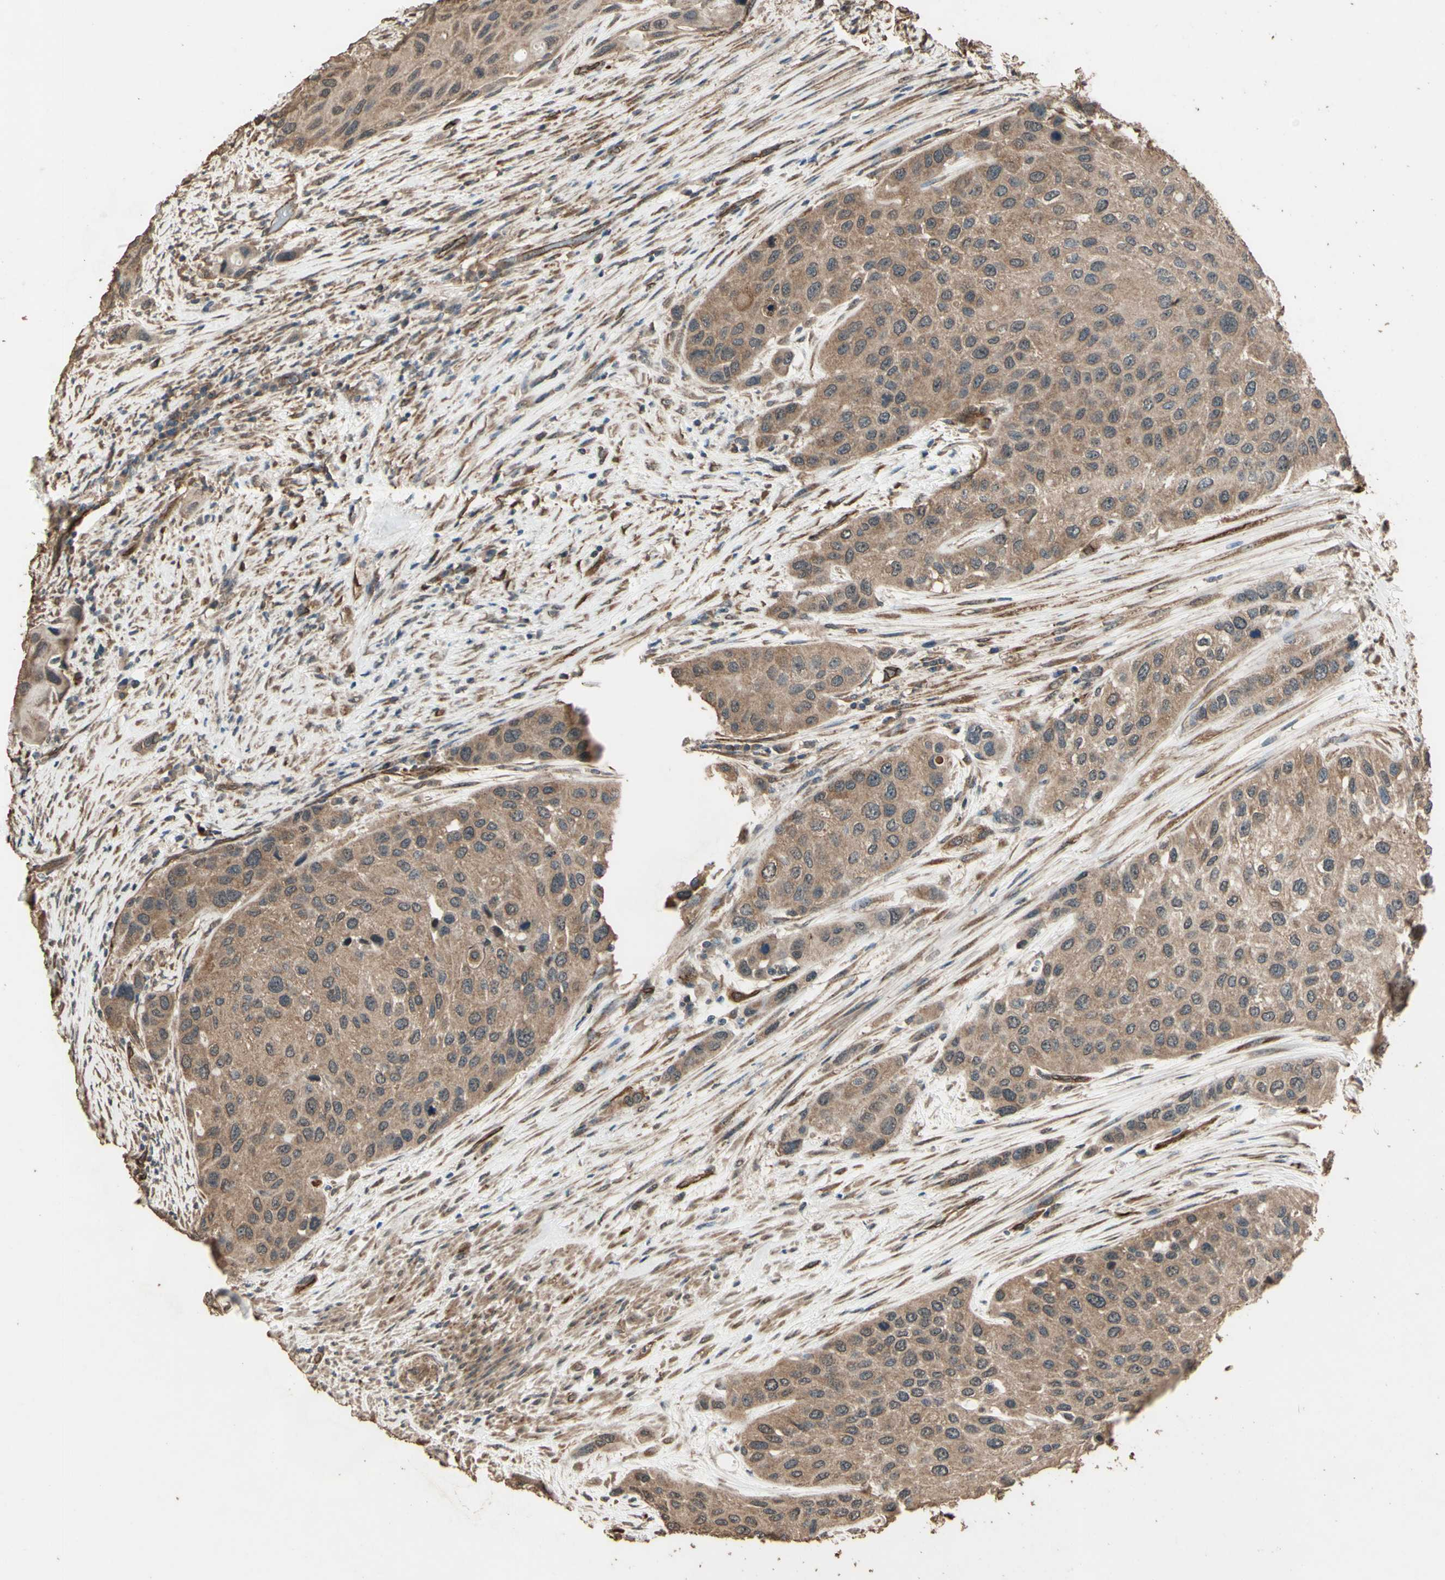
{"staining": {"intensity": "moderate", "quantity": ">75%", "location": "cytoplasmic/membranous"}, "tissue": "urothelial cancer", "cell_type": "Tumor cells", "image_type": "cancer", "snomed": [{"axis": "morphology", "description": "Urothelial carcinoma, High grade"}, {"axis": "topography", "description": "Urinary bladder"}], "caption": "Immunohistochemical staining of high-grade urothelial carcinoma reveals medium levels of moderate cytoplasmic/membranous protein positivity in approximately >75% of tumor cells.", "gene": "TSPO", "patient": {"sex": "female", "age": 56}}